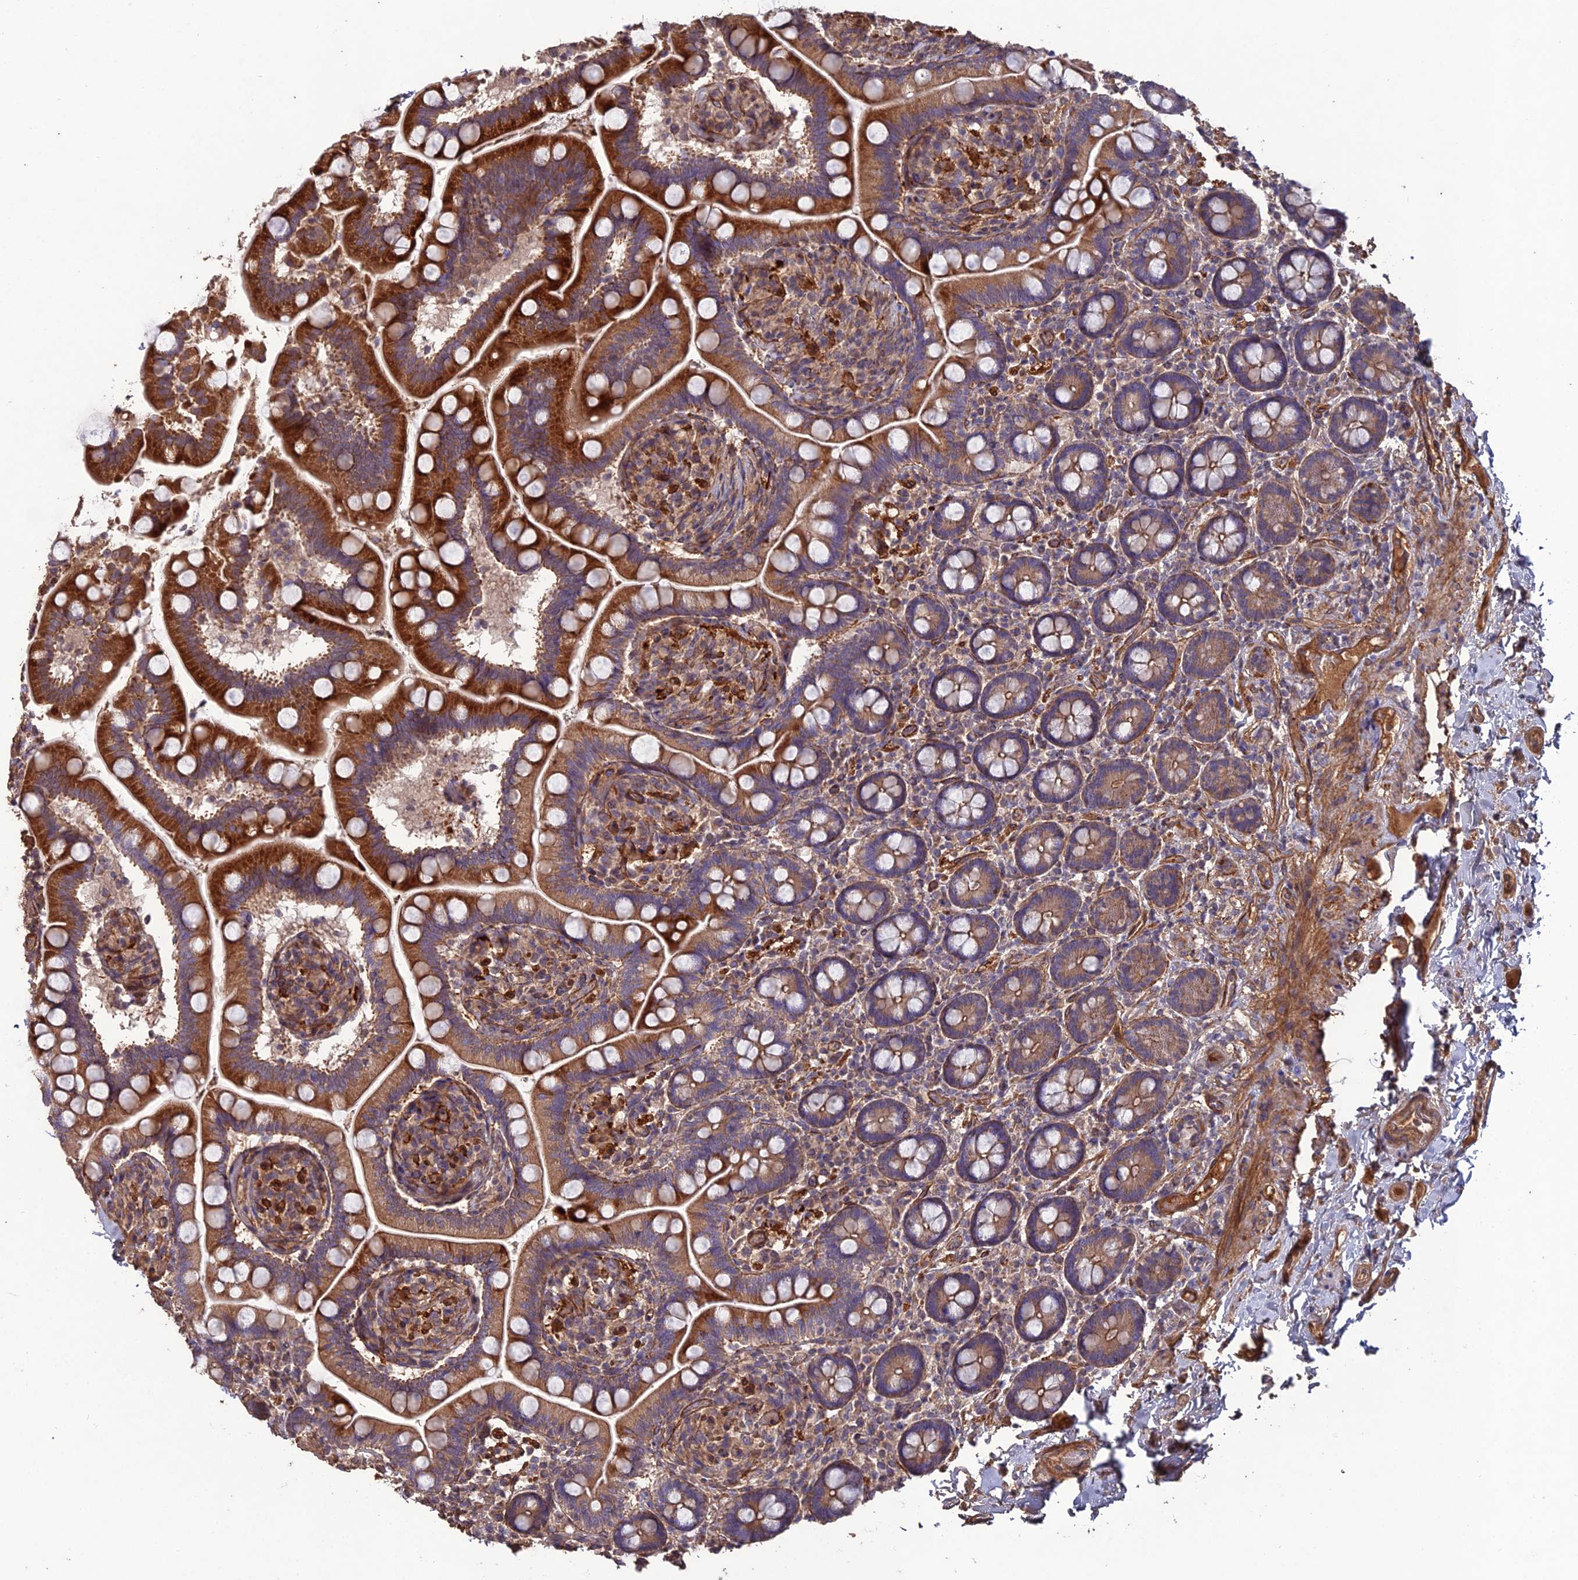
{"staining": {"intensity": "strong", "quantity": "25%-75%", "location": "cytoplasmic/membranous"}, "tissue": "small intestine", "cell_type": "Glandular cells", "image_type": "normal", "snomed": [{"axis": "morphology", "description": "Normal tissue, NOS"}, {"axis": "topography", "description": "Small intestine"}], "caption": "This histopathology image shows benign small intestine stained with IHC to label a protein in brown. The cytoplasmic/membranous of glandular cells show strong positivity for the protein. Nuclei are counter-stained blue.", "gene": "ATP6V0A2", "patient": {"sex": "female", "age": 64}}